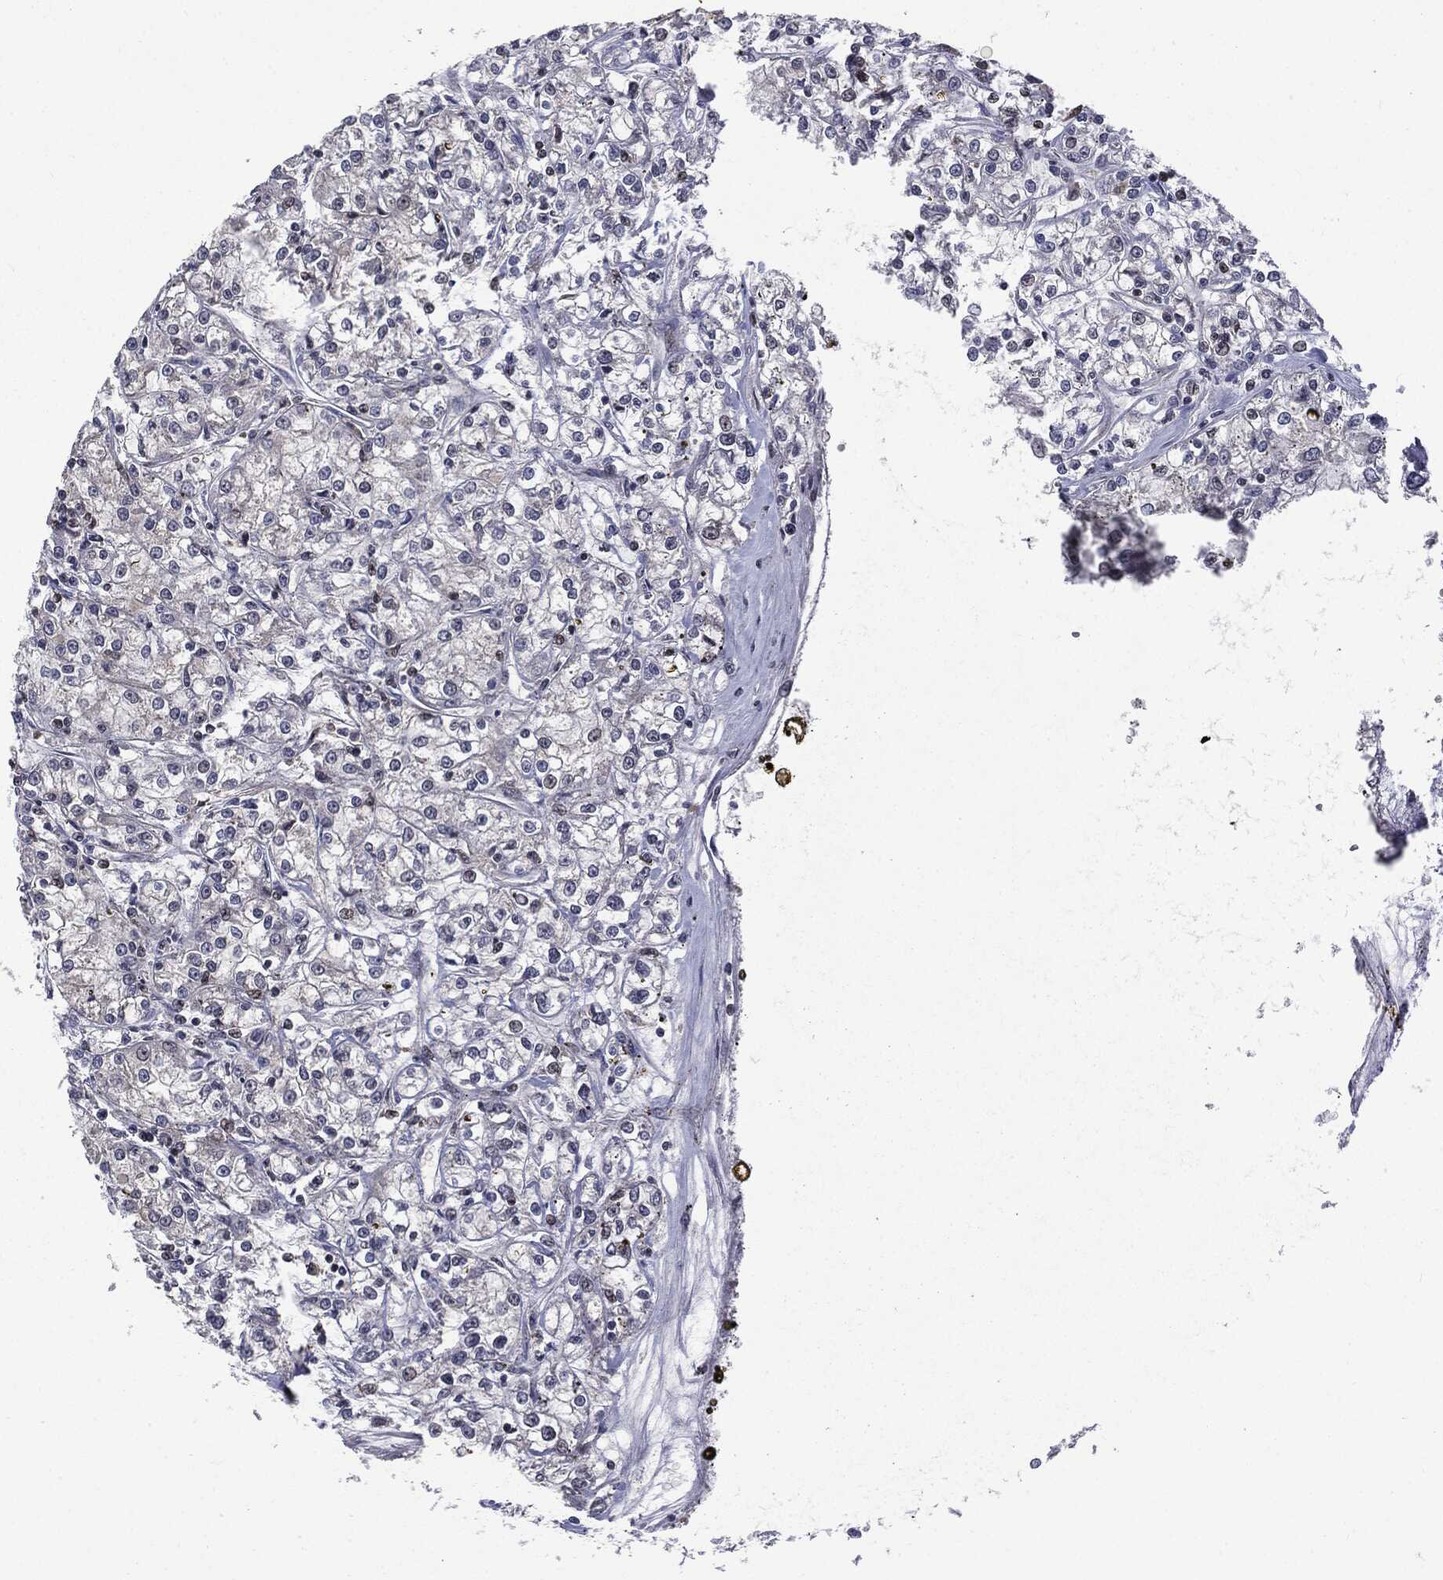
{"staining": {"intensity": "negative", "quantity": "none", "location": "none"}, "tissue": "renal cancer", "cell_type": "Tumor cells", "image_type": "cancer", "snomed": [{"axis": "morphology", "description": "Adenocarcinoma, NOS"}, {"axis": "topography", "description": "Kidney"}], "caption": "IHC photomicrograph of neoplastic tissue: renal adenocarcinoma stained with DAB (3,3'-diaminobenzidine) shows no significant protein positivity in tumor cells.", "gene": "PTPA", "patient": {"sex": "female", "age": 59}}